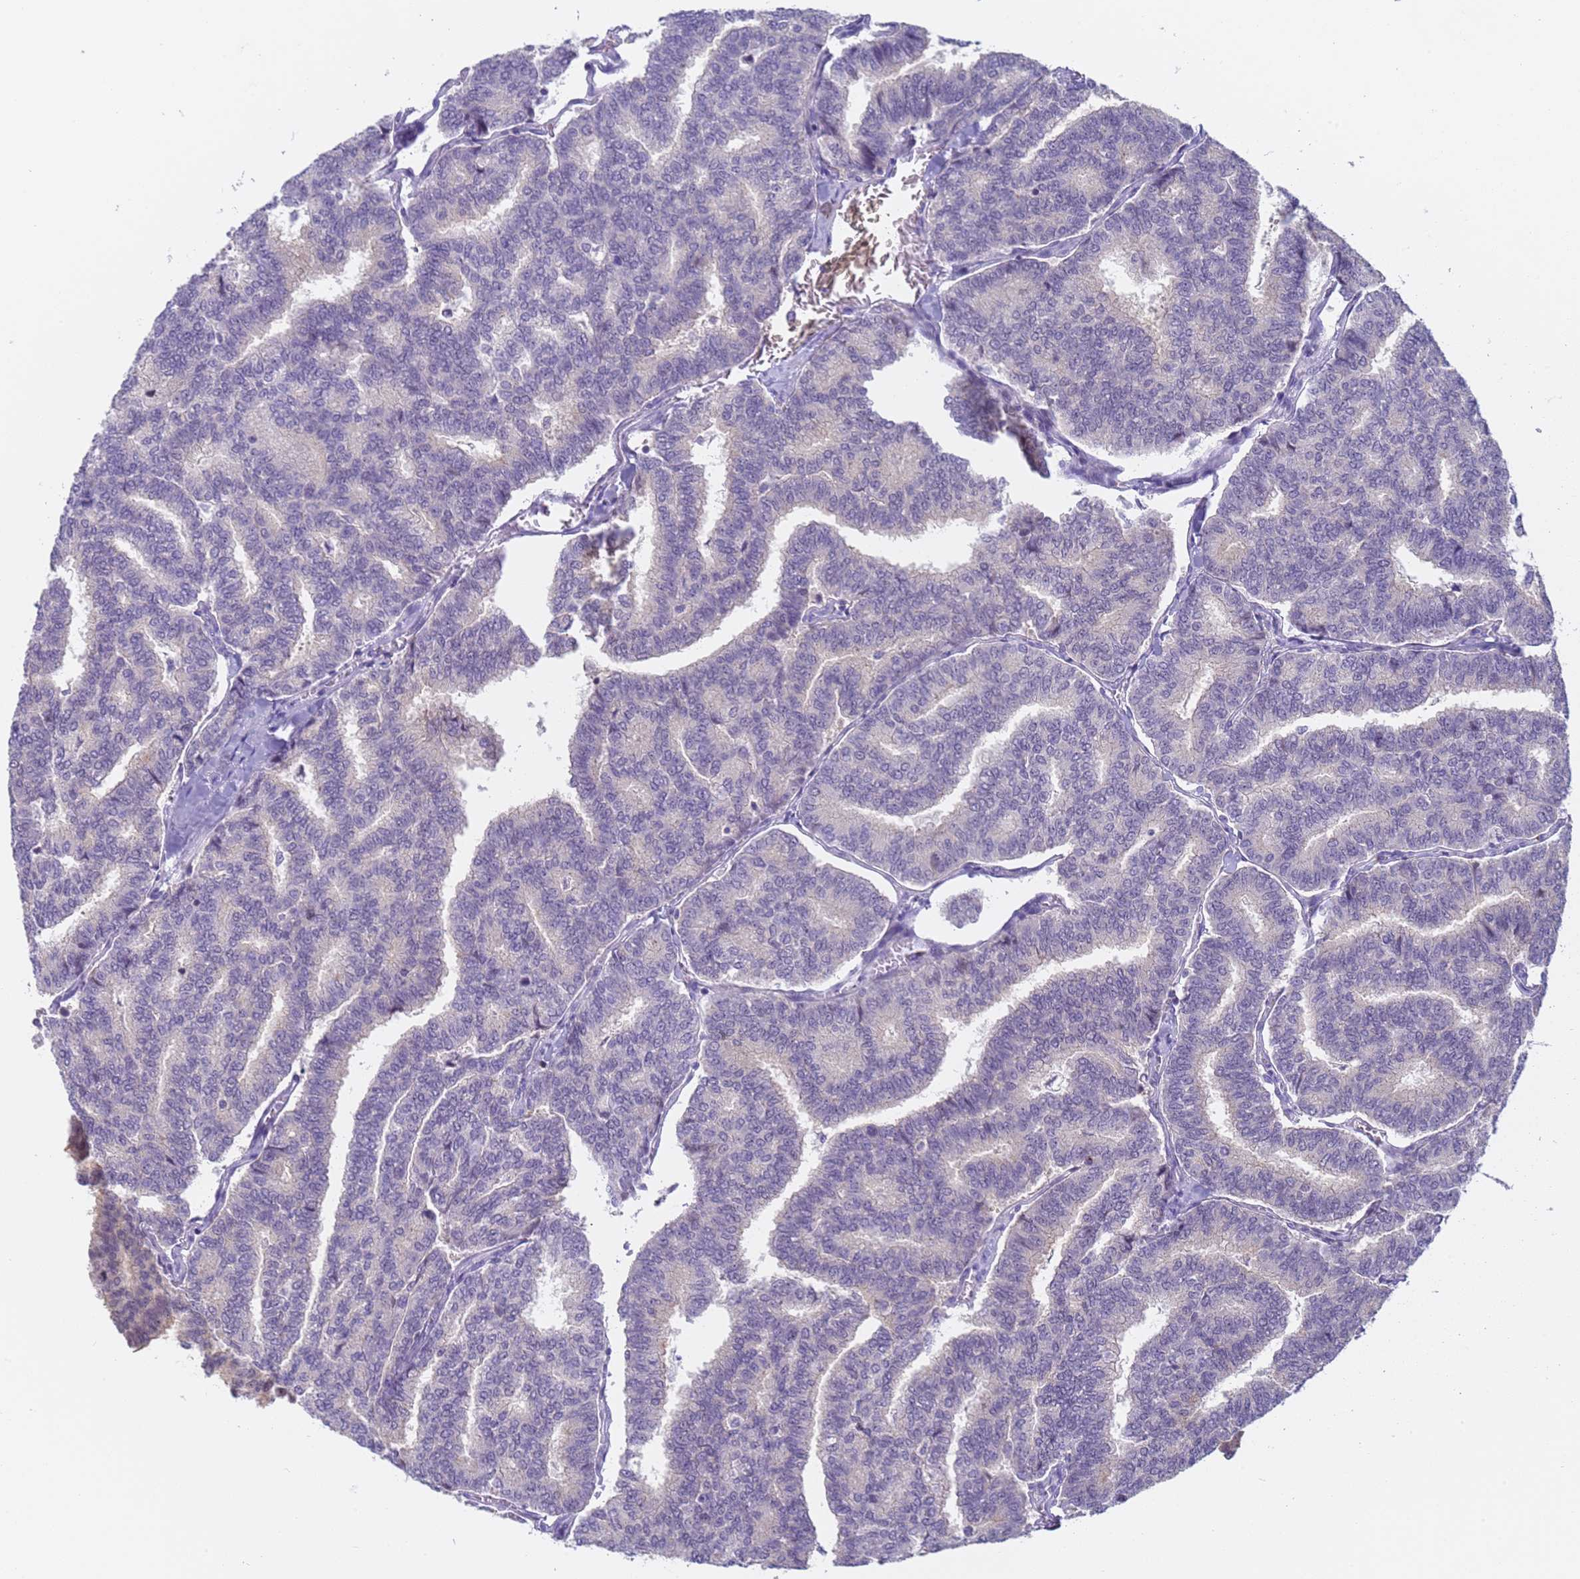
{"staining": {"intensity": "negative", "quantity": "none", "location": "none"}, "tissue": "thyroid cancer", "cell_type": "Tumor cells", "image_type": "cancer", "snomed": [{"axis": "morphology", "description": "Papillary adenocarcinoma, NOS"}, {"axis": "topography", "description": "Thyroid gland"}], "caption": "Thyroid cancer was stained to show a protein in brown. There is no significant positivity in tumor cells.", "gene": "VWA3A", "patient": {"sex": "female", "age": 35}}